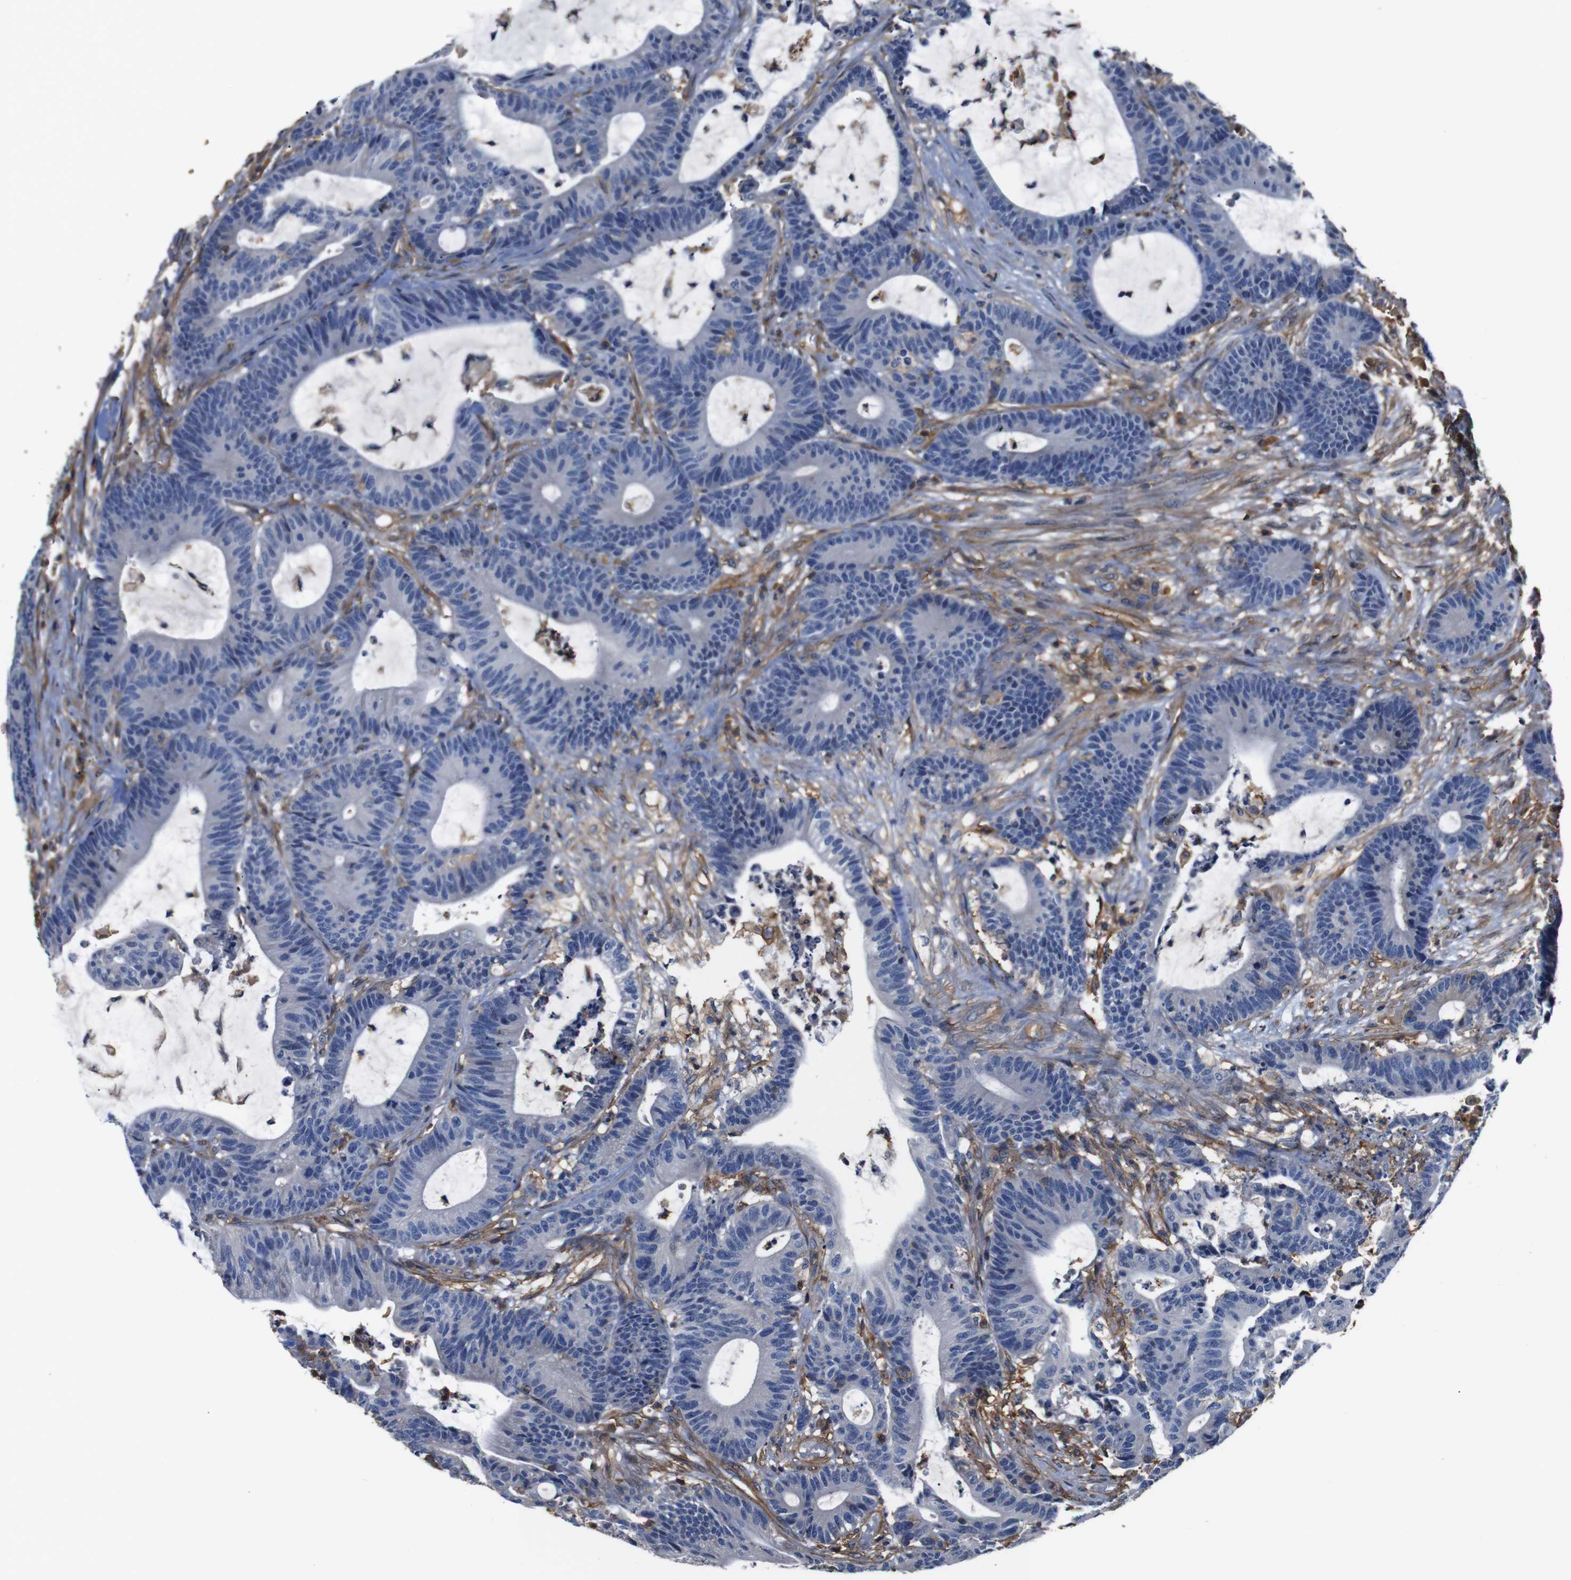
{"staining": {"intensity": "negative", "quantity": "none", "location": "none"}, "tissue": "colorectal cancer", "cell_type": "Tumor cells", "image_type": "cancer", "snomed": [{"axis": "morphology", "description": "Adenocarcinoma, NOS"}, {"axis": "topography", "description": "Colon"}], "caption": "This is a micrograph of immunohistochemistry staining of colorectal cancer (adenocarcinoma), which shows no expression in tumor cells. (Stains: DAB (3,3'-diaminobenzidine) immunohistochemistry with hematoxylin counter stain, Microscopy: brightfield microscopy at high magnification).", "gene": "PI4KA", "patient": {"sex": "female", "age": 84}}